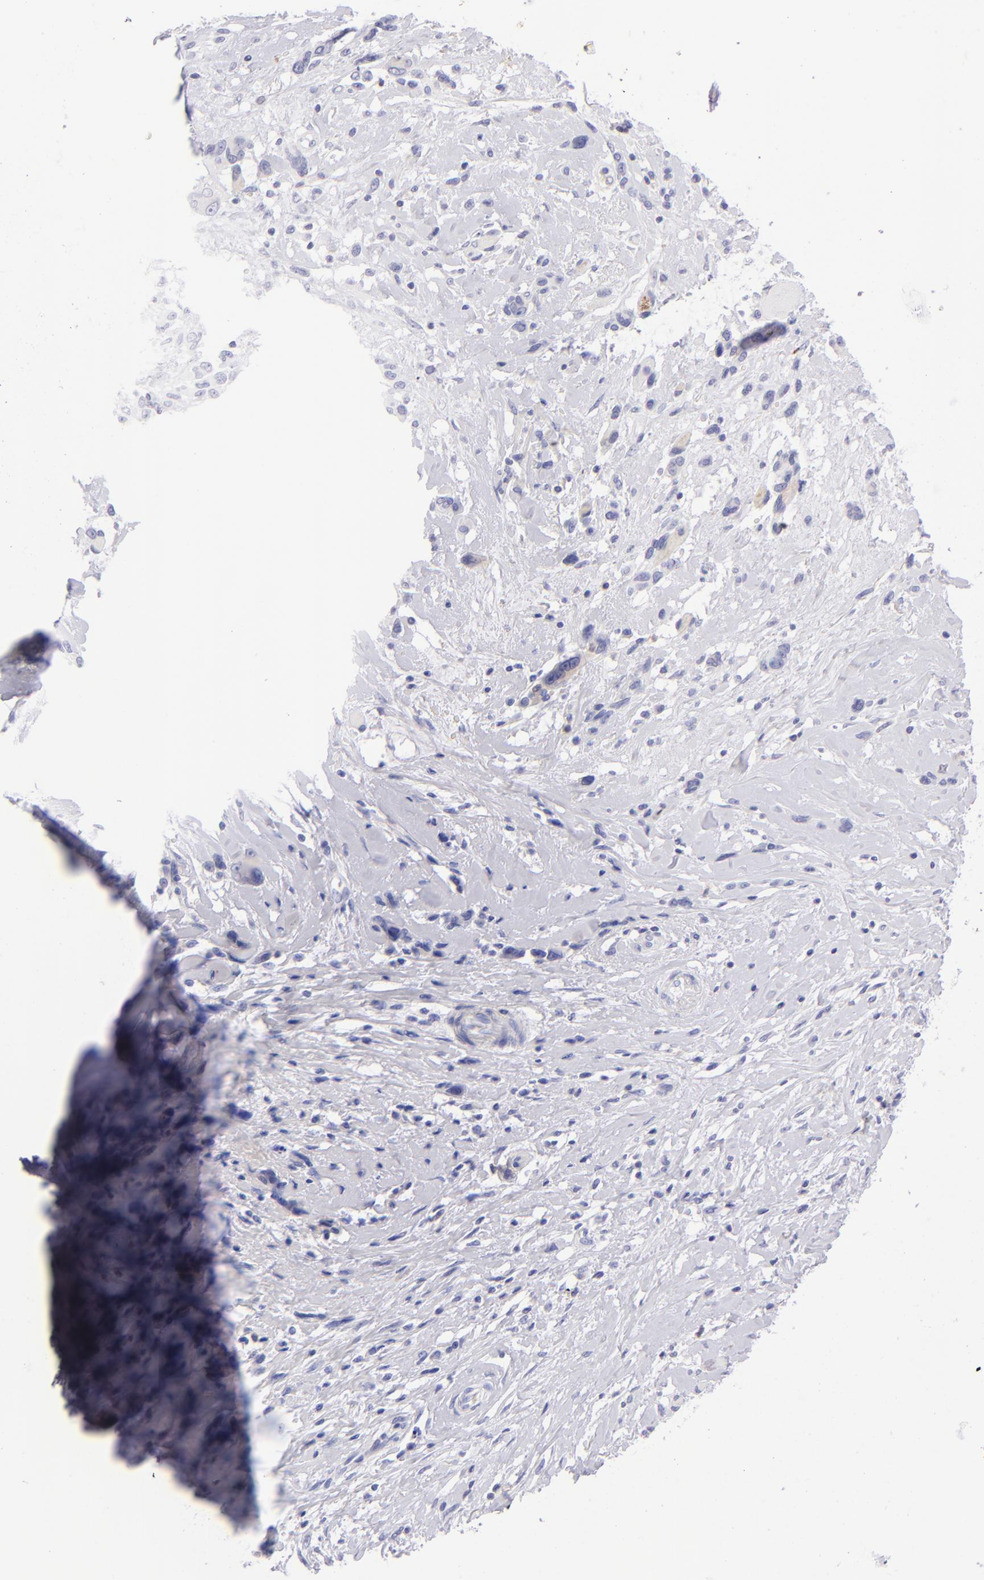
{"staining": {"intensity": "negative", "quantity": "none", "location": "none"}, "tissue": "melanoma", "cell_type": "Tumor cells", "image_type": "cancer", "snomed": [{"axis": "morphology", "description": "Malignant melanoma, NOS"}, {"axis": "topography", "description": "Skin"}], "caption": "Protein analysis of malignant melanoma exhibits no significant staining in tumor cells.", "gene": "CD69", "patient": {"sex": "male", "age": 91}}